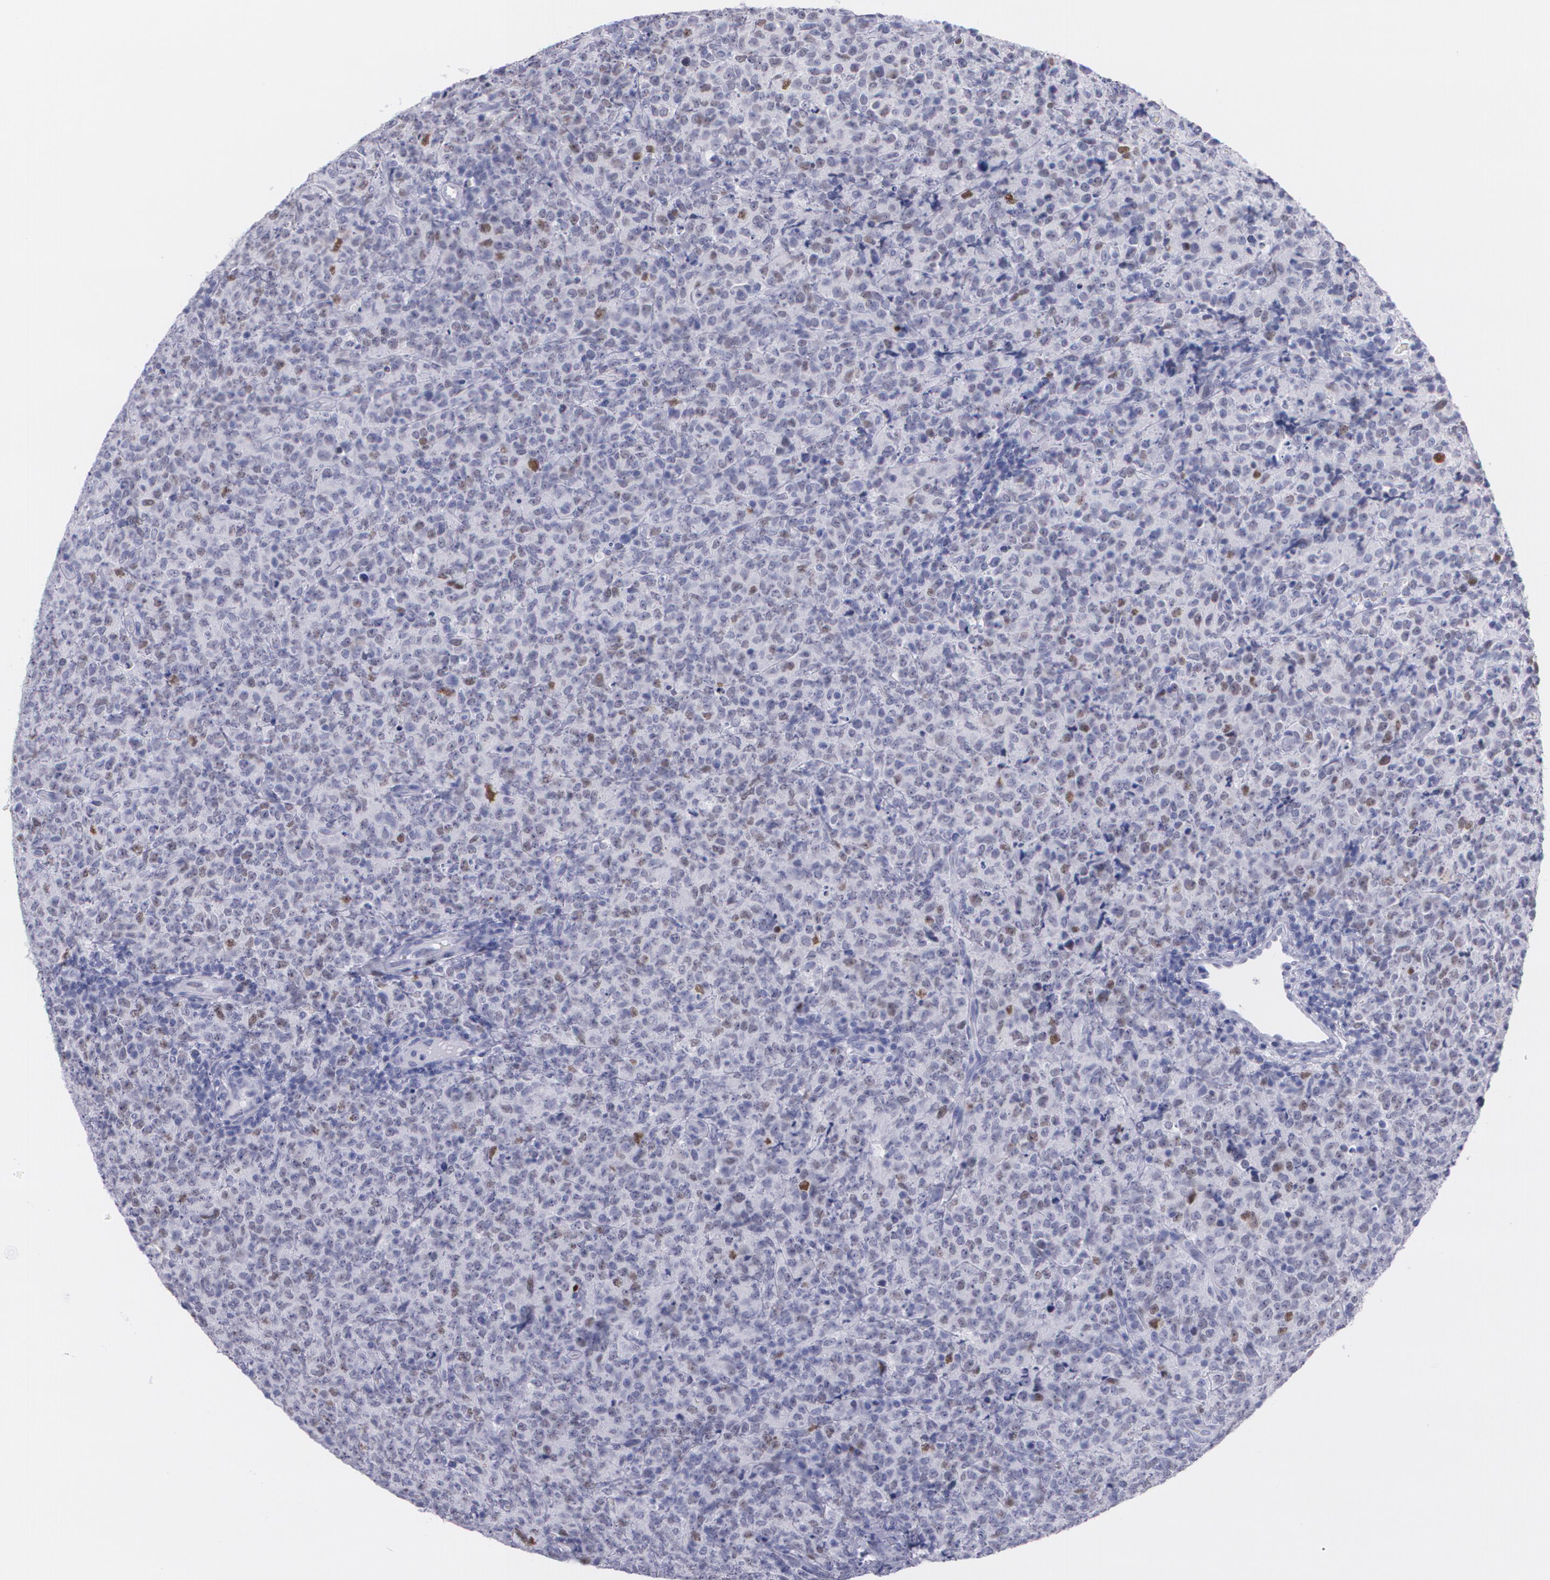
{"staining": {"intensity": "weak", "quantity": "<25%", "location": "nuclear"}, "tissue": "lymphoma", "cell_type": "Tumor cells", "image_type": "cancer", "snomed": [{"axis": "morphology", "description": "Malignant lymphoma, non-Hodgkin's type, High grade"}, {"axis": "topography", "description": "Tonsil"}], "caption": "DAB (3,3'-diaminobenzidine) immunohistochemical staining of lymphoma displays no significant positivity in tumor cells.", "gene": "TP53", "patient": {"sex": "female", "age": 36}}